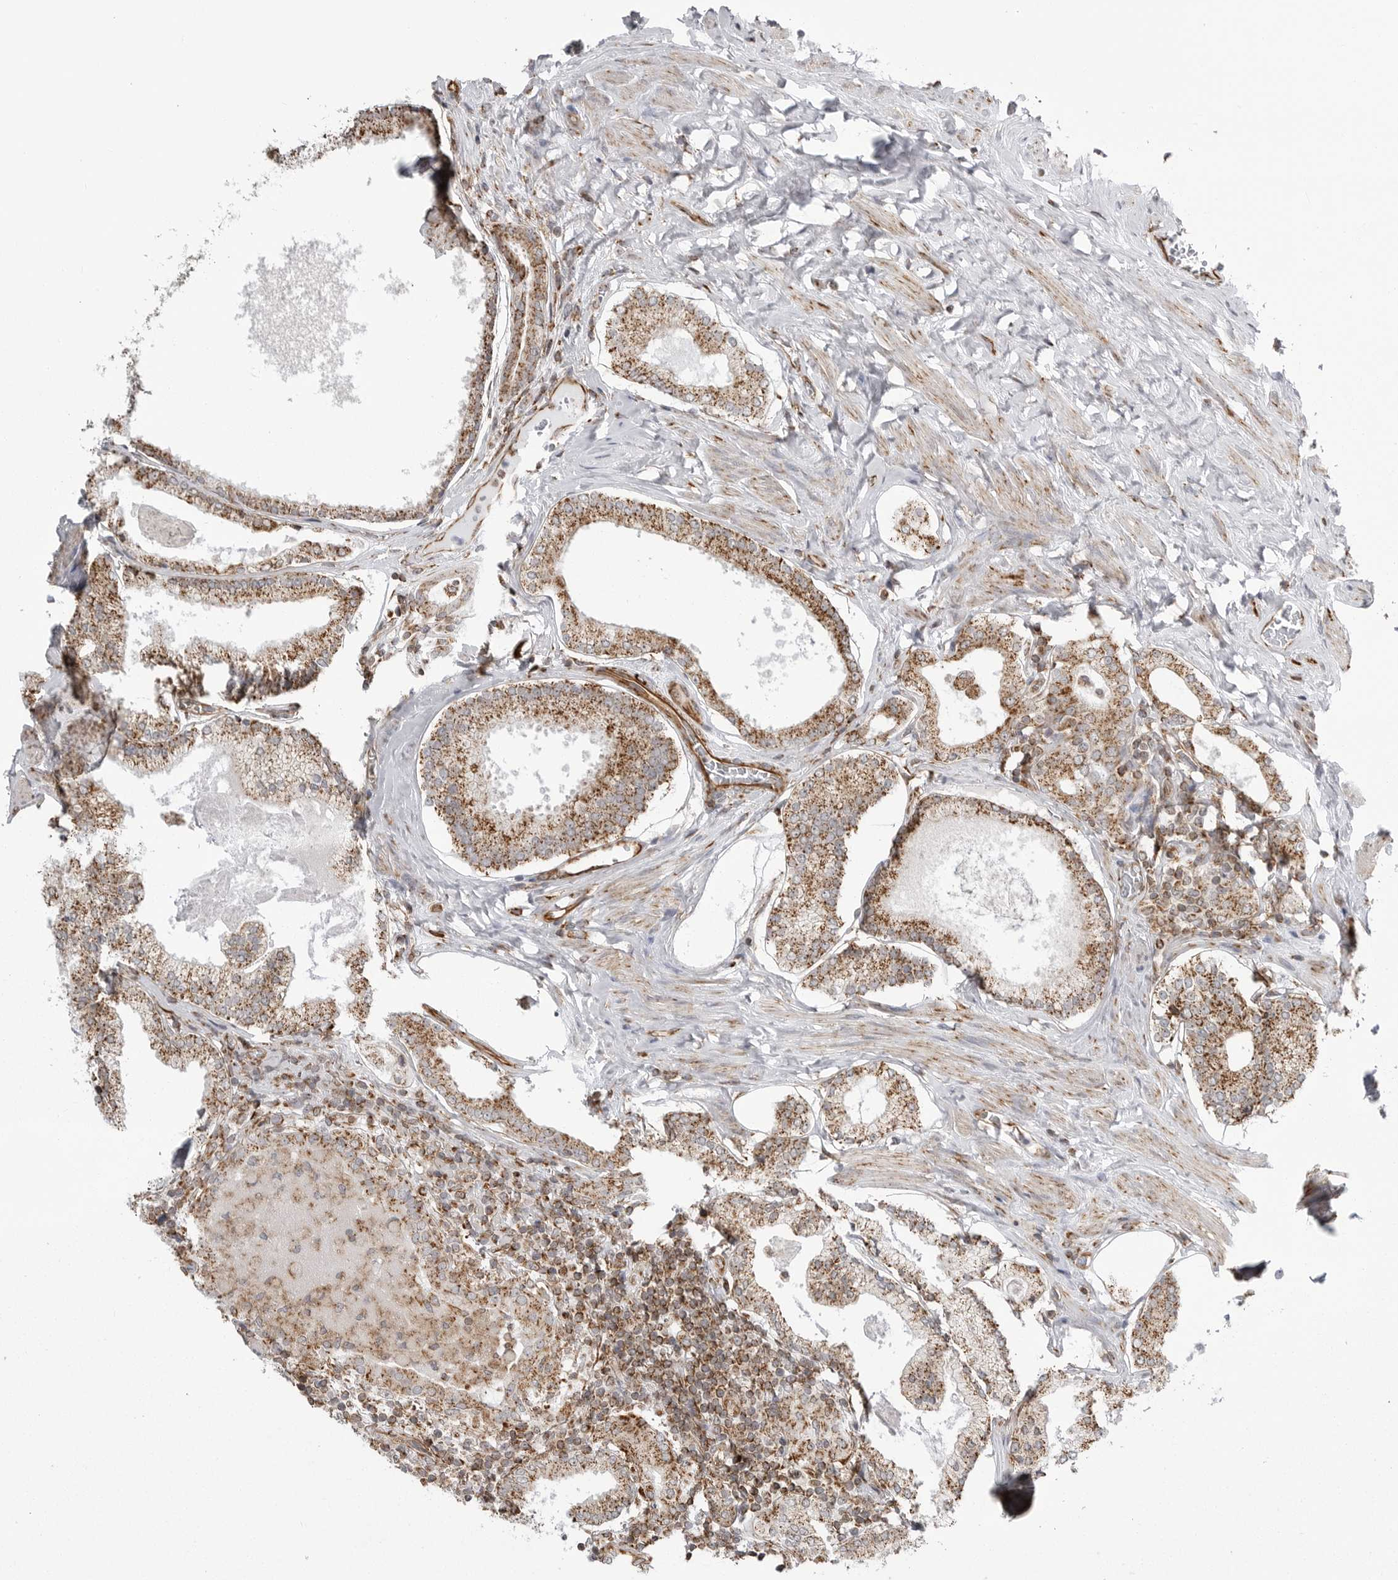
{"staining": {"intensity": "moderate", "quantity": ">75%", "location": "cytoplasmic/membranous"}, "tissue": "prostate cancer", "cell_type": "Tumor cells", "image_type": "cancer", "snomed": [{"axis": "morphology", "description": "Adenocarcinoma, Low grade"}, {"axis": "topography", "description": "Prostate"}], "caption": "Approximately >75% of tumor cells in human prostate low-grade adenocarcinoma exhibit moderate cytoplasmic/membranous protein expression as visualized by brown immunohistochemical staining.", "gene": "FH", "patient": {"sex": "male", "age": 71}}